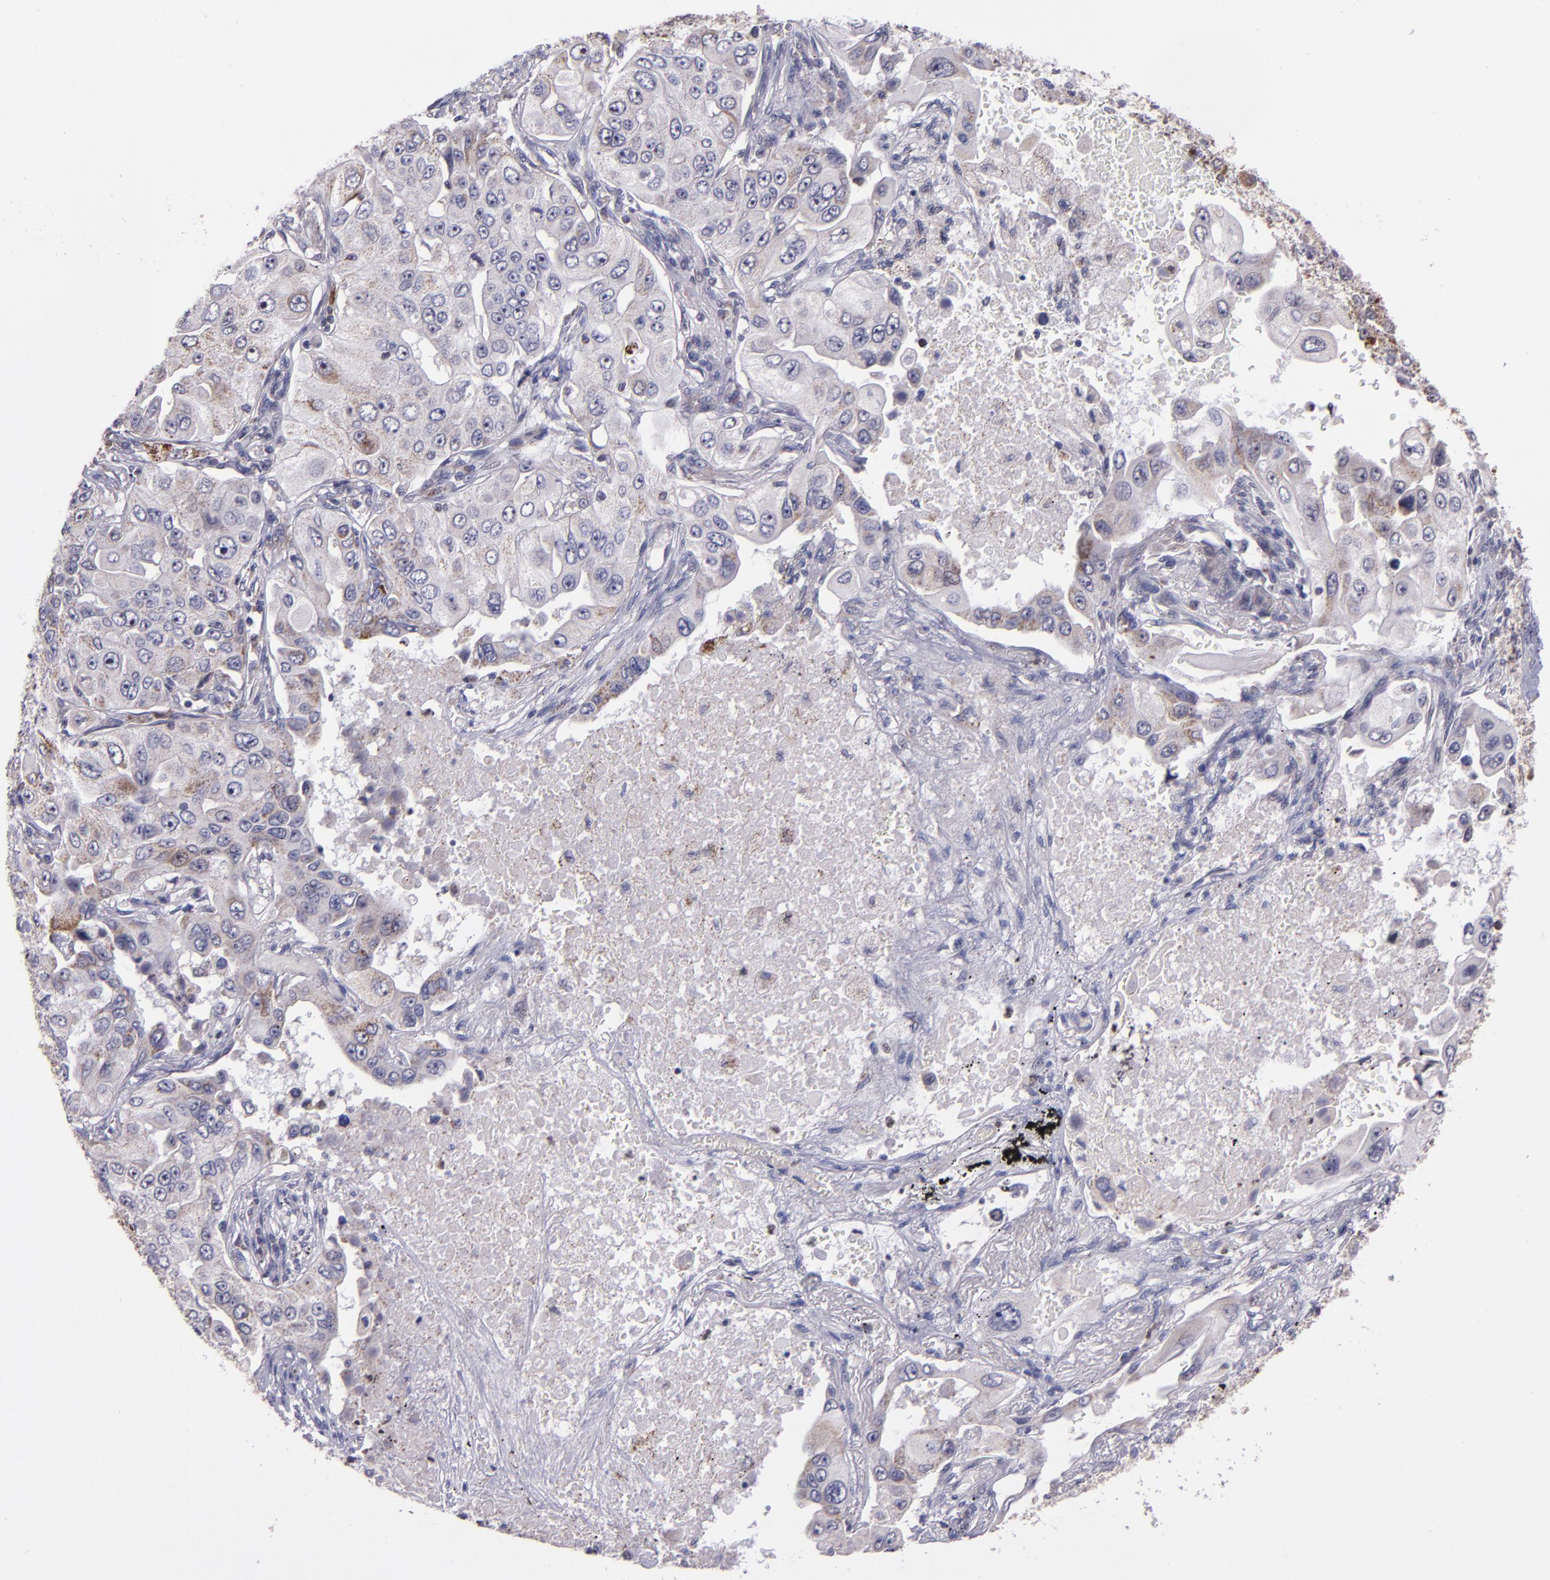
{"staining": {"intensity": "moderate", "quantity": ">75%", "location": "cytoplasmic/membranous"}, "tissue": "lung cancer", "cell_type": "Tumor cells", "image_type": "cancer", "snomed": [{"axis": "morphology", "description": "Adenocarcinoma, NOS"}, {"axis": "topography", "description": "Lung"}], "caption": "Human lung cancer stained for a protein (brown) demonstrates moderate cytoplasmic/membranous positive positivity in about >75% of tumor cells.", "gene": "LONP1", "patient": {"sex": "male", "age": 84}}